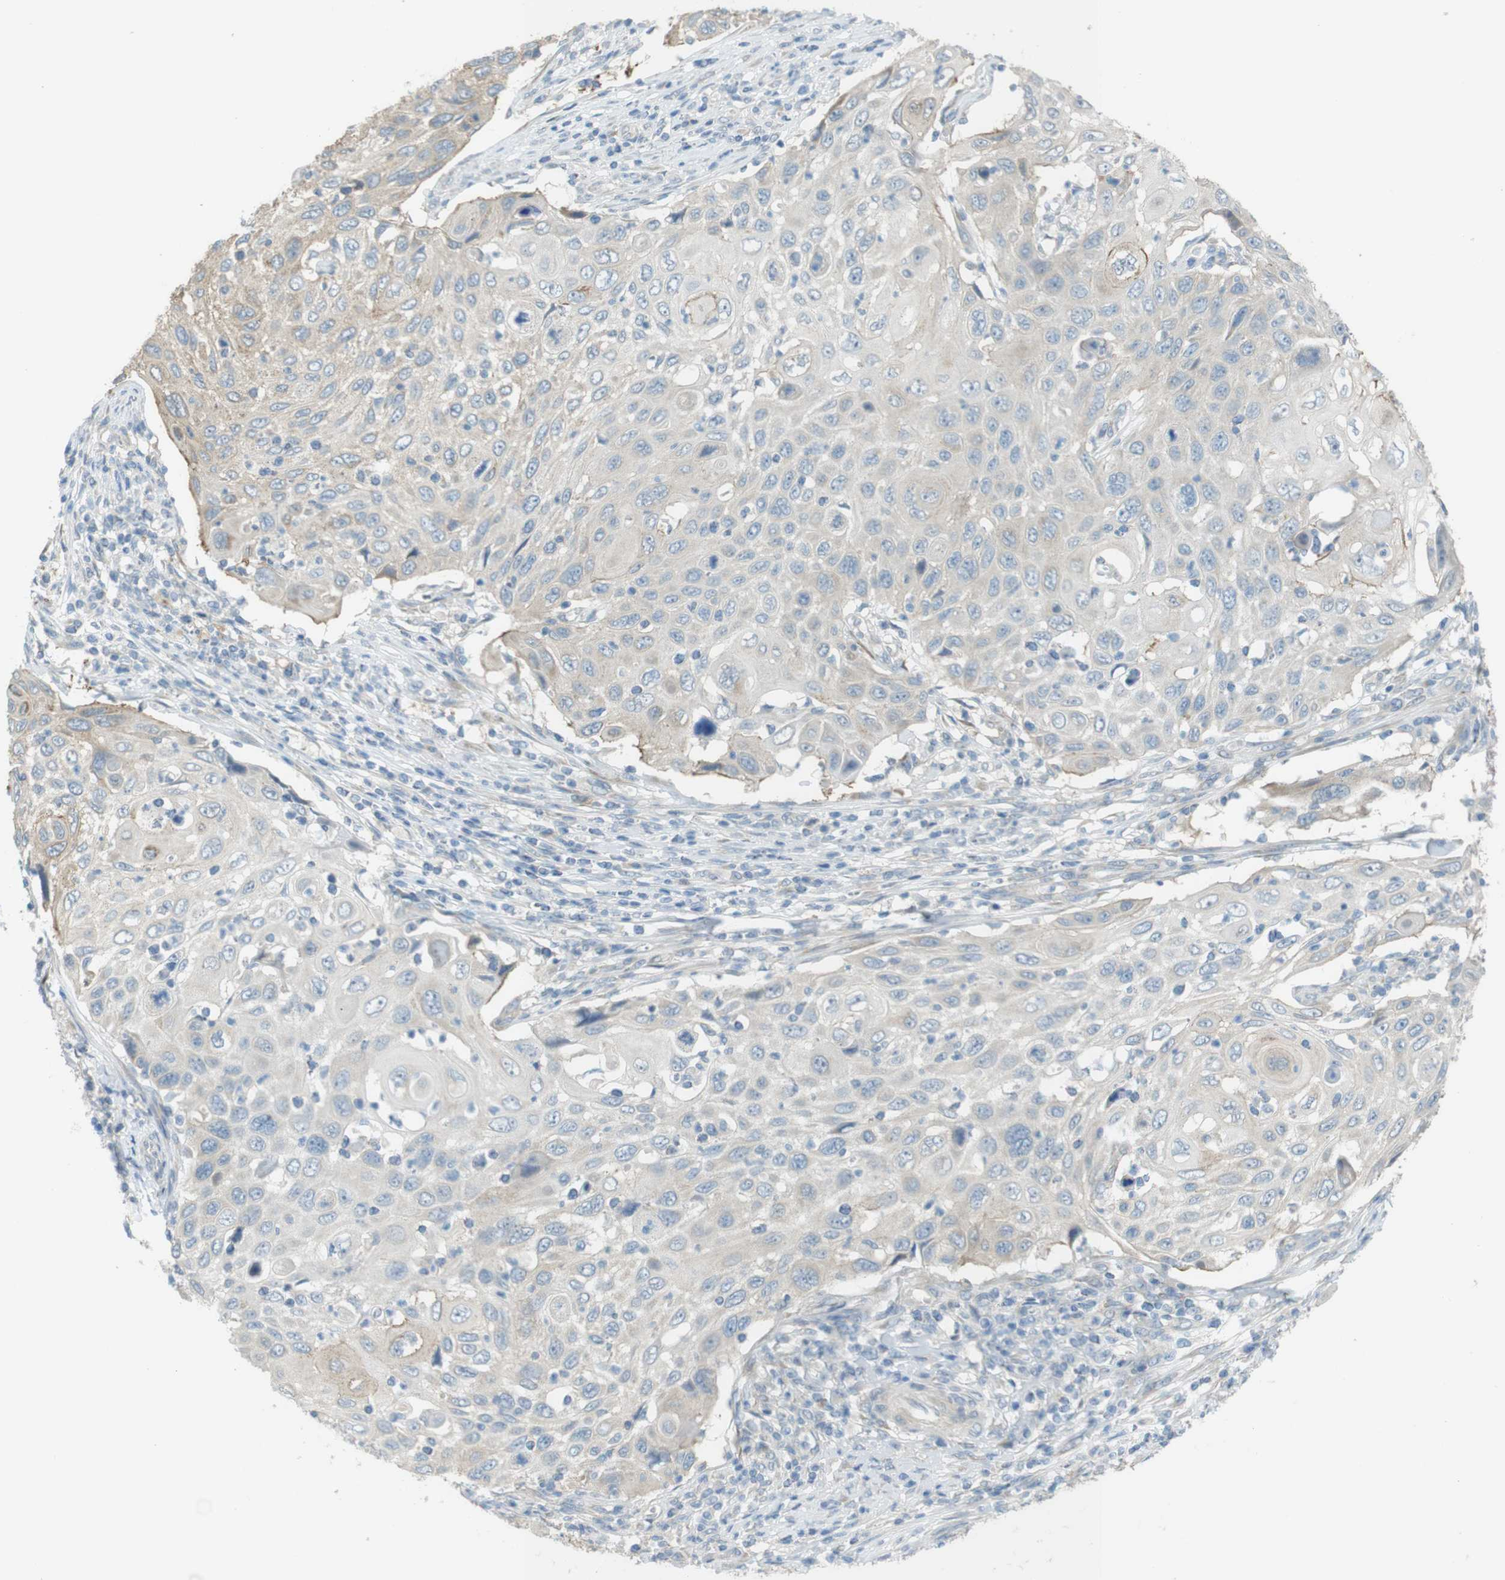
{"staining": {"intensity": "weak", "quantity": "<25%", "location": "cytoplasmic/membranous"}, "tissue": "cervical cancer", "cell_type": "Tumor cells", "image_type": "cancer", "snomed": [{"axis": "morphology", "description": "Squamous cell carcinoma, NOS"}, {"axis": "topography", "description": "Cervix"}], "caption": "This is an immunohistochemistry image of human cervical cancer. There is no staining in tumor cells.", "gene": "TMEM41B", "patient": {"sex": "female", "age": 70}}